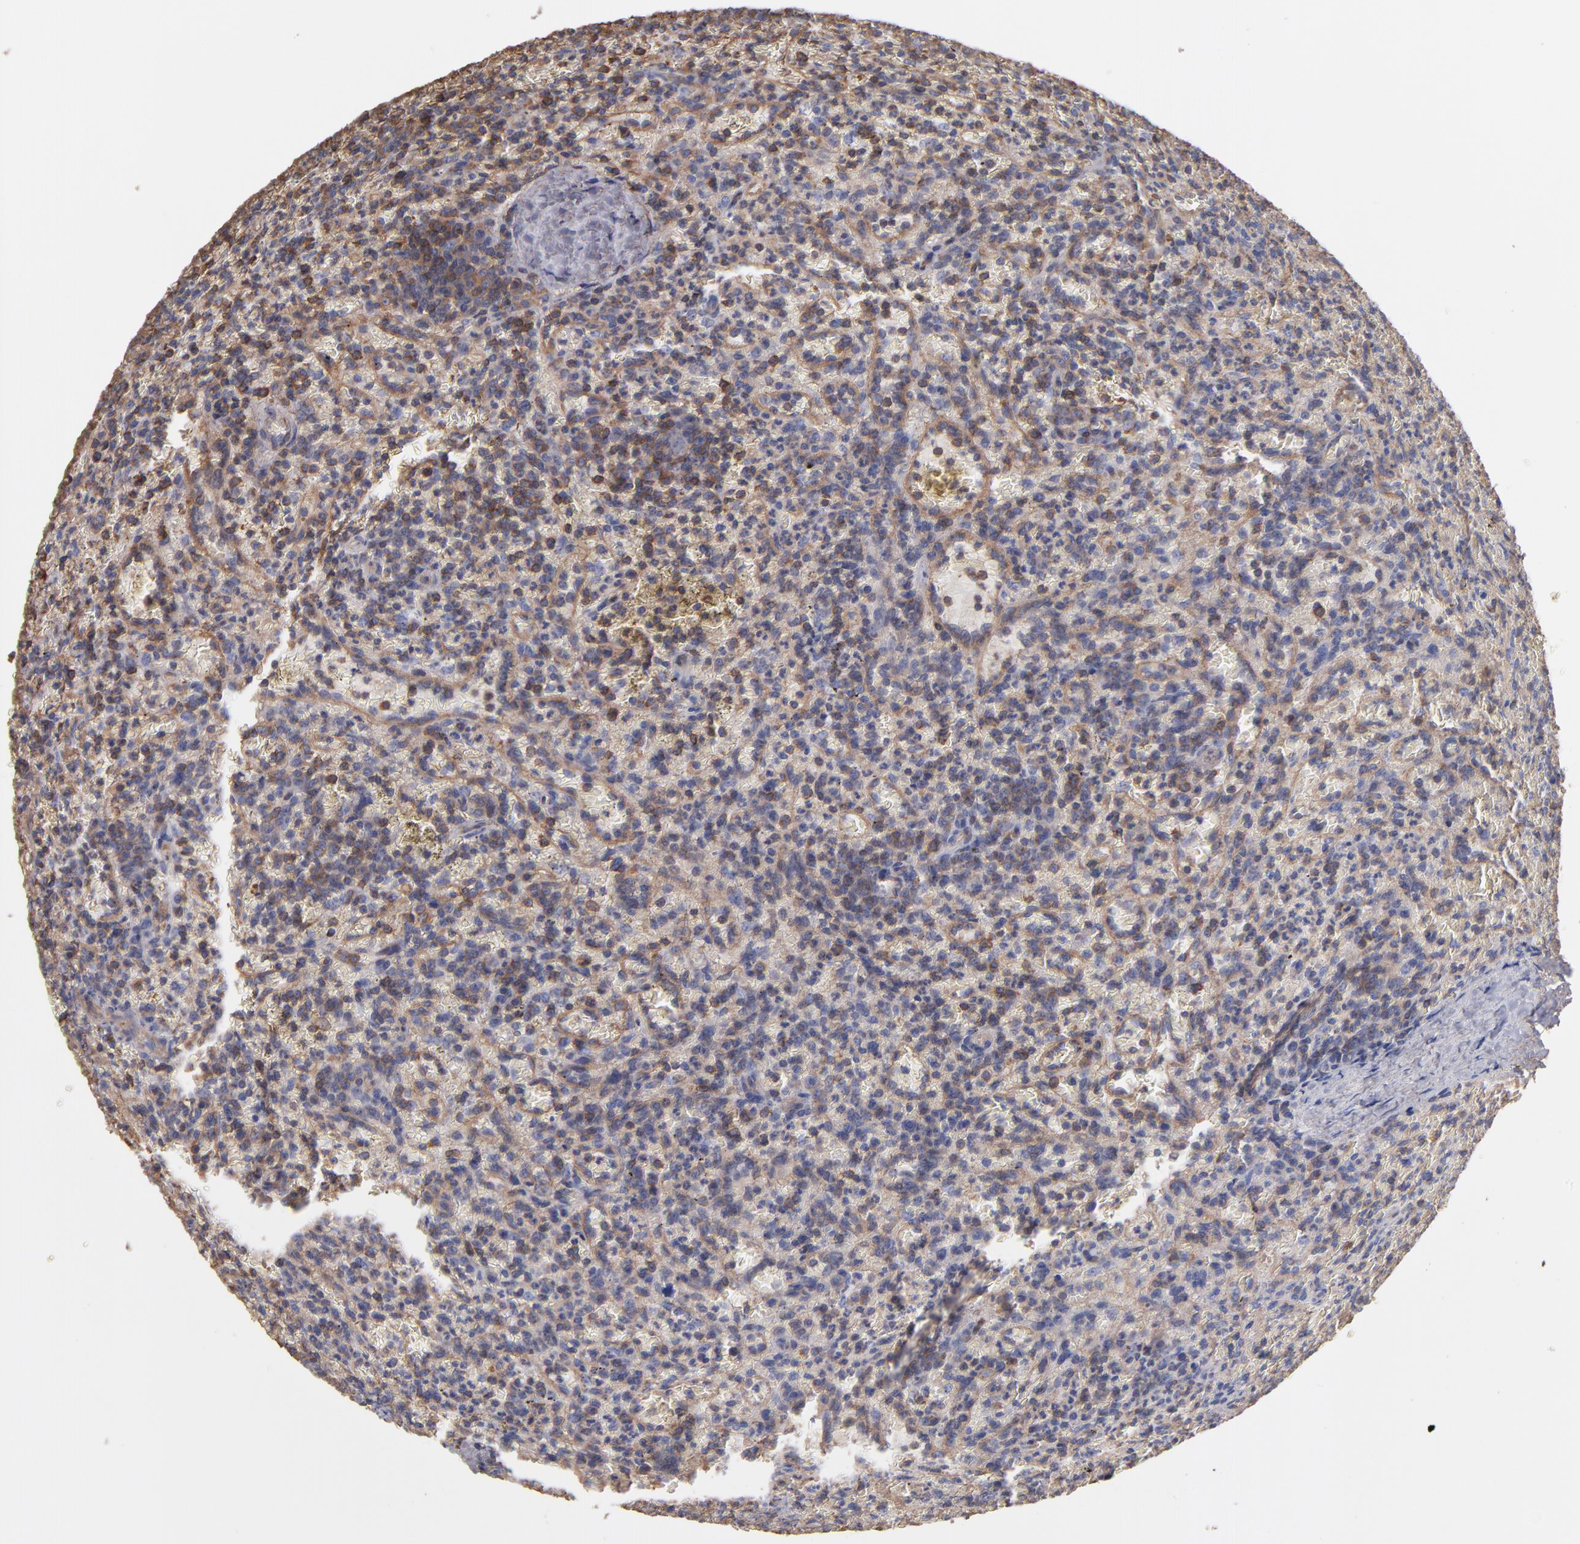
{"staining": {"intensity": "weak", "quantity": "25%-75%", "location": "cytoplasmic/membranous"}, "tissue": "lymphoma", "cell_type": "Tumor cells", "image_type": "cancer", "snomed": [{"axis": "morphology", "description": "Malignant lymphoma, non-Hodgkin's type, Low grade"}, {"axis": "topography", "description": "Spleen"}], "caption": "There is low levels of weak cytoplasmic/membranous expression in tumor cells of low-grade malignant lymphoma, non-Hodgkin's type, as demonstrated by immunohistochemical staining (brown color).", "gene": "ESYT2", "patient": {"sex": "female", "age": 64}}